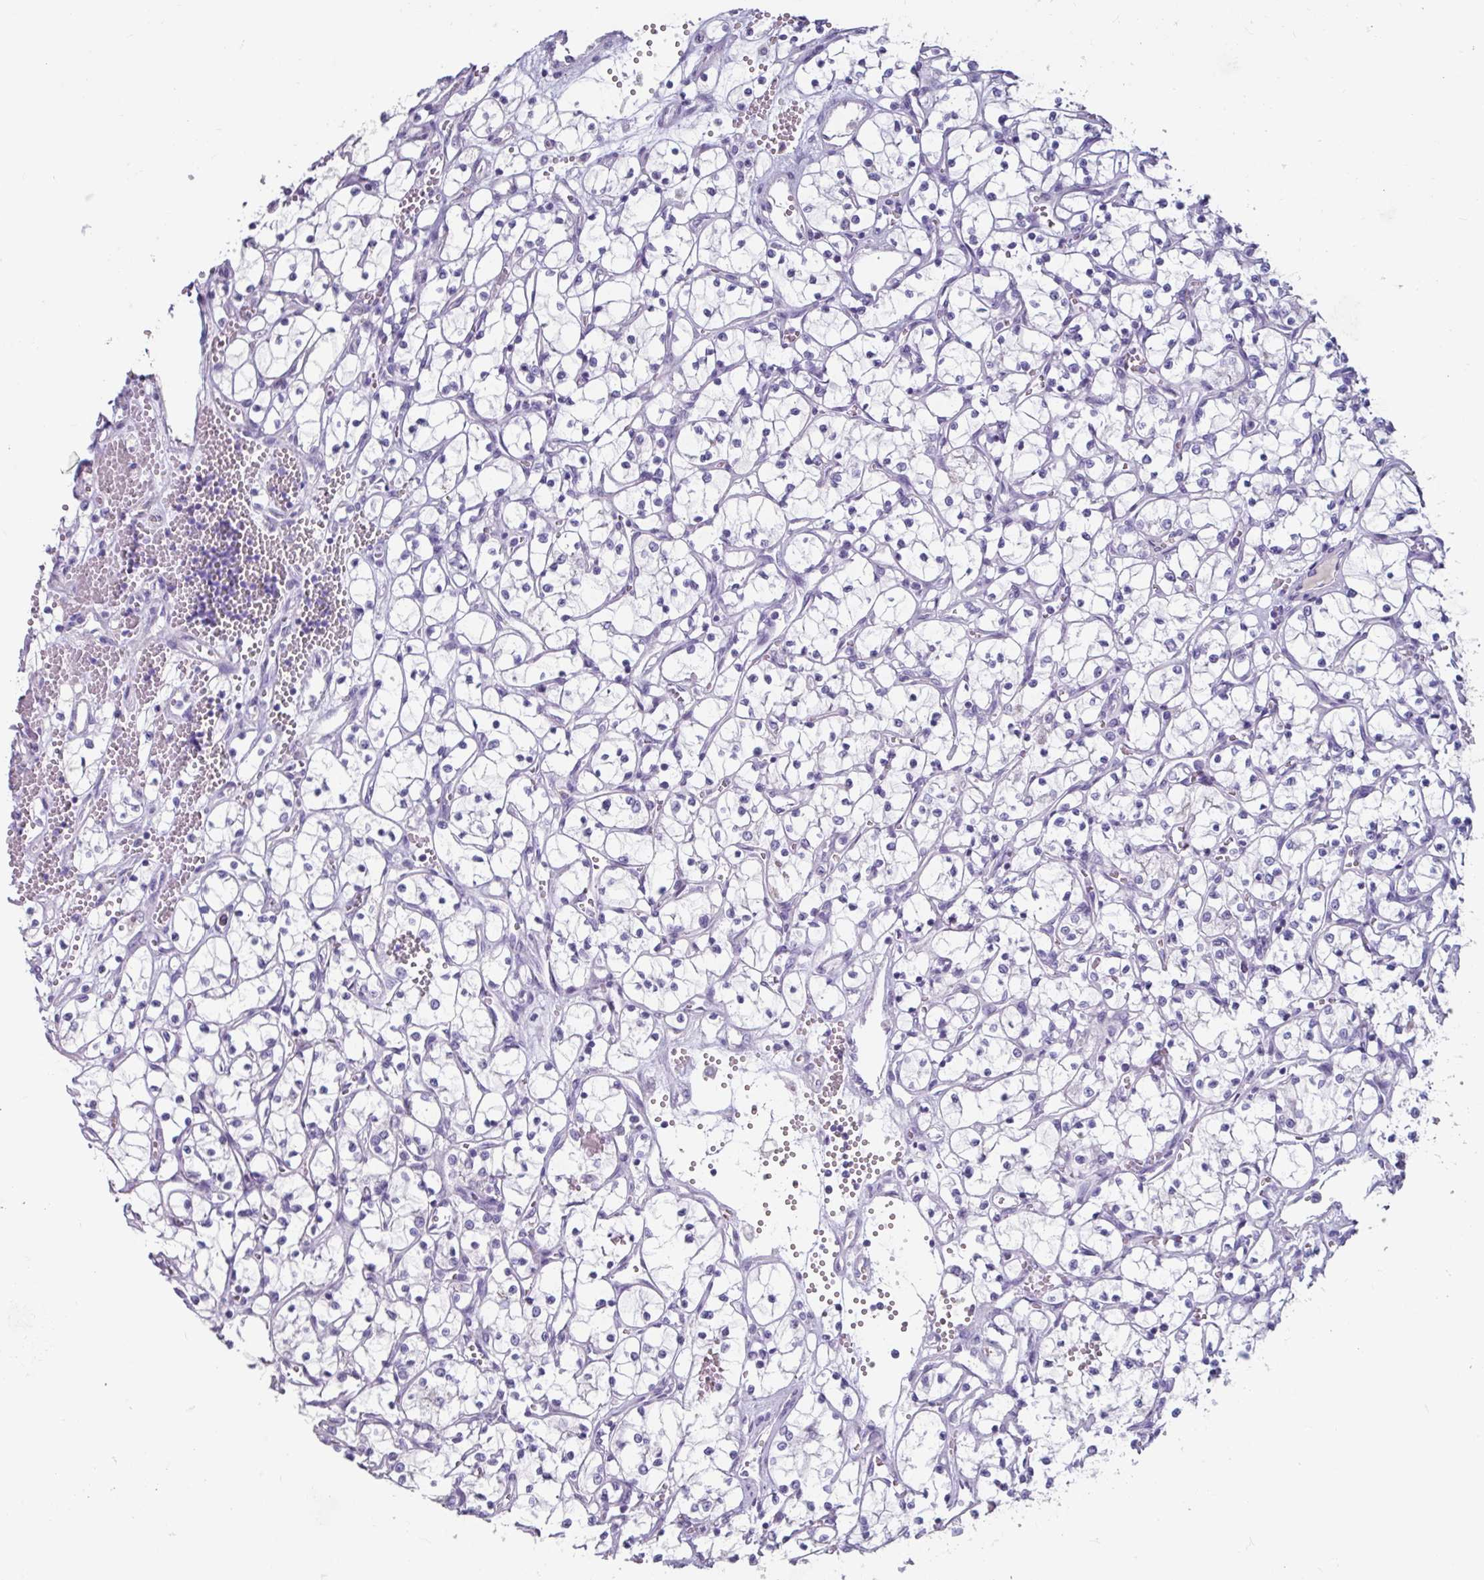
{"staining": {"intensity": "negative", "quantity": "none", "location": "none"}, "tissue": "renal cancer", "cell_type": "Tumor cells", "image_type": "cancer", "snomed": [{"axis": "morphology", "description": "Adenocarcinoma, NOS"}, {"axis": "topography", "description": "Kidney"}], "caption": "Immunohistochemical staining of human adenocarcinoma (renal) displays no significant positivity in tumor cells.", "gene": "OR2T10", "patient": {"sex": "female", "age": 69}}